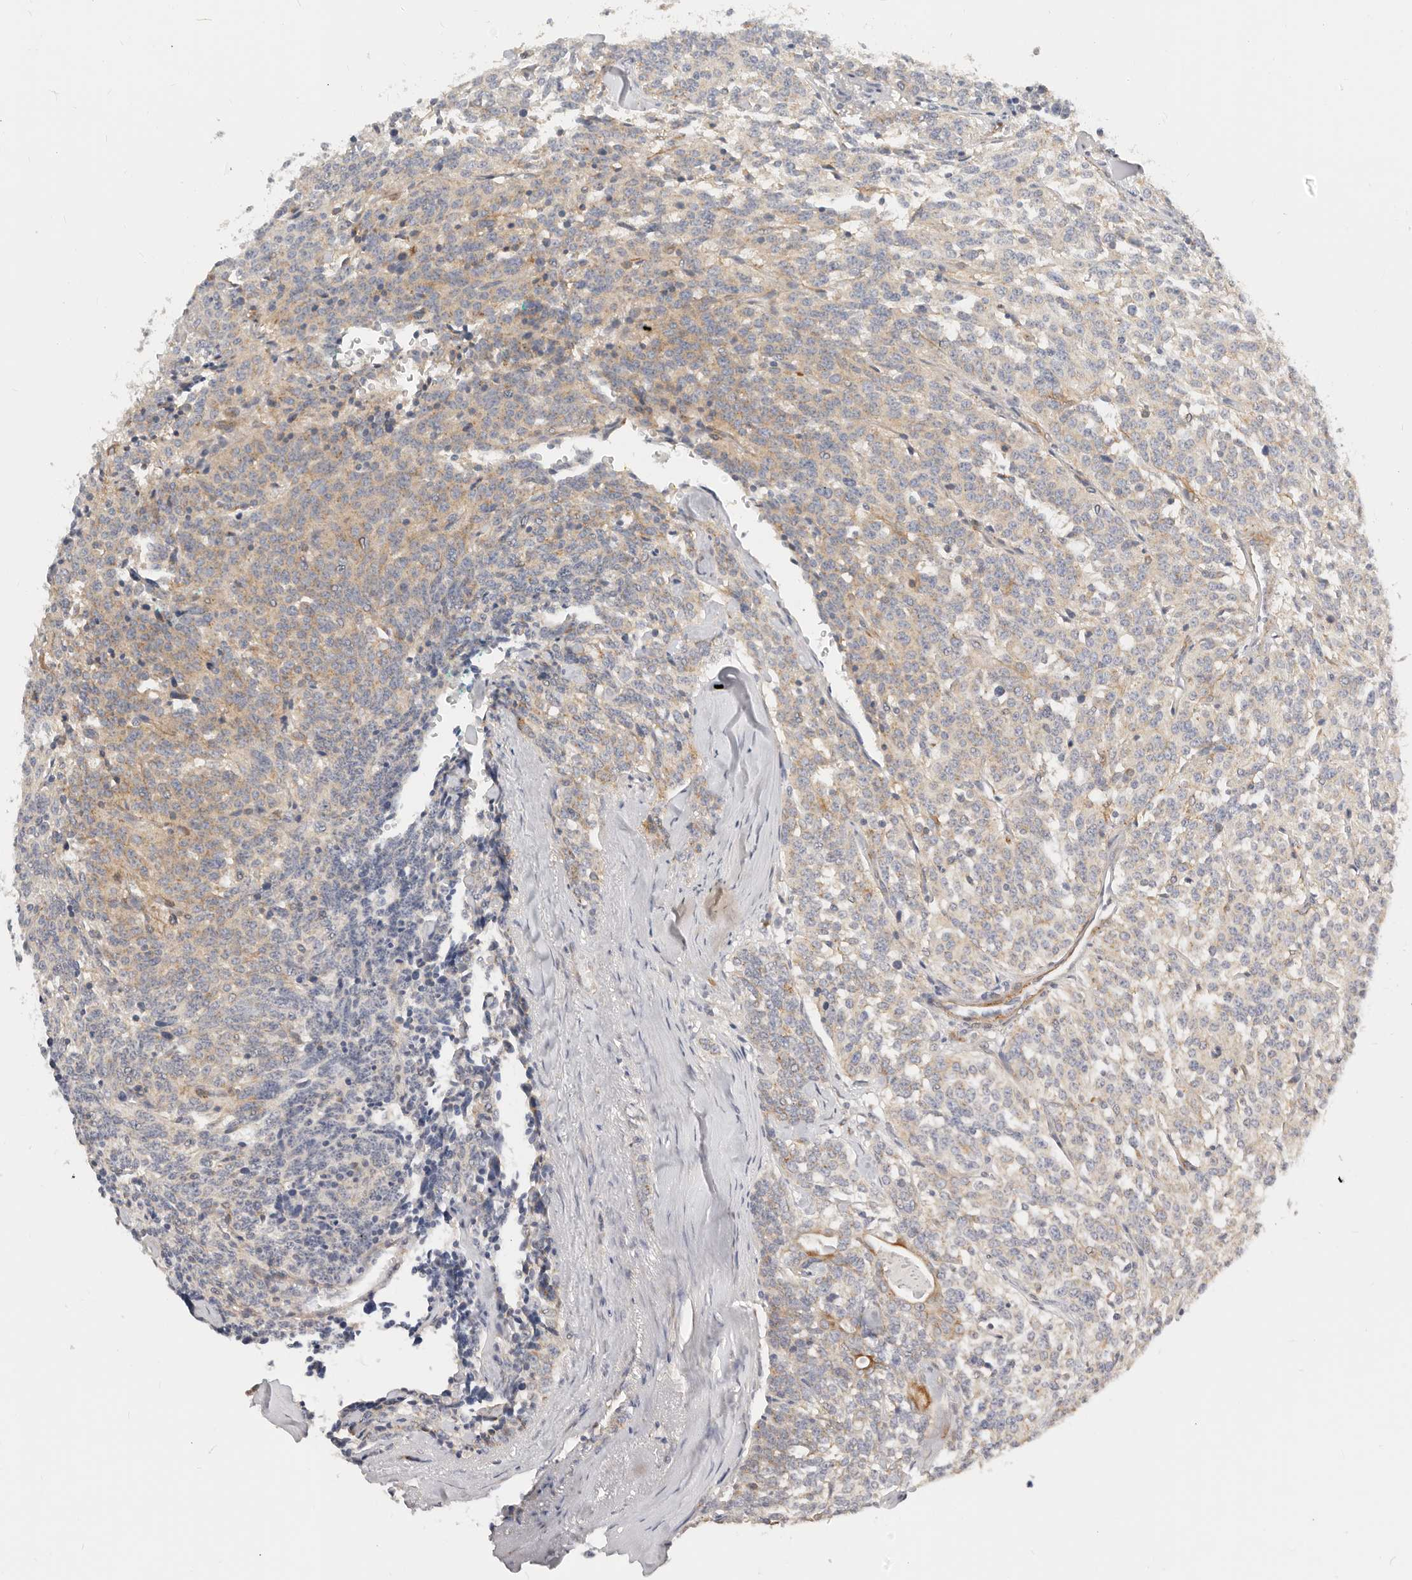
{"staining": {"intensity": "weak", "quantity": ">75%", "location": "cytoplasmic/membranous"}, "tissue": "carcinoid", "cell_type": "Tumor cells", "image_type": "cancer", "snomed": [{"axis": "morphology", "description": "Carcinoid, malignant, NOS"}, {"axis": "topography", "description": "Lung"}], "caption": "Immunohistochemistry (DAB (3,3'-diaminobenzidine)) staining of human malignant carcinoid shows weak cytoplasmic/membranous protein expression in approximately >75% of tumor cells. The staining was performed using DAB to visualize the protein expression in brown, while the nuclei were stained in blue with hematoxylin (Magnification: 20x).", "gene": "RABAC1", "patient": {"sex": "female", "age": 46}}